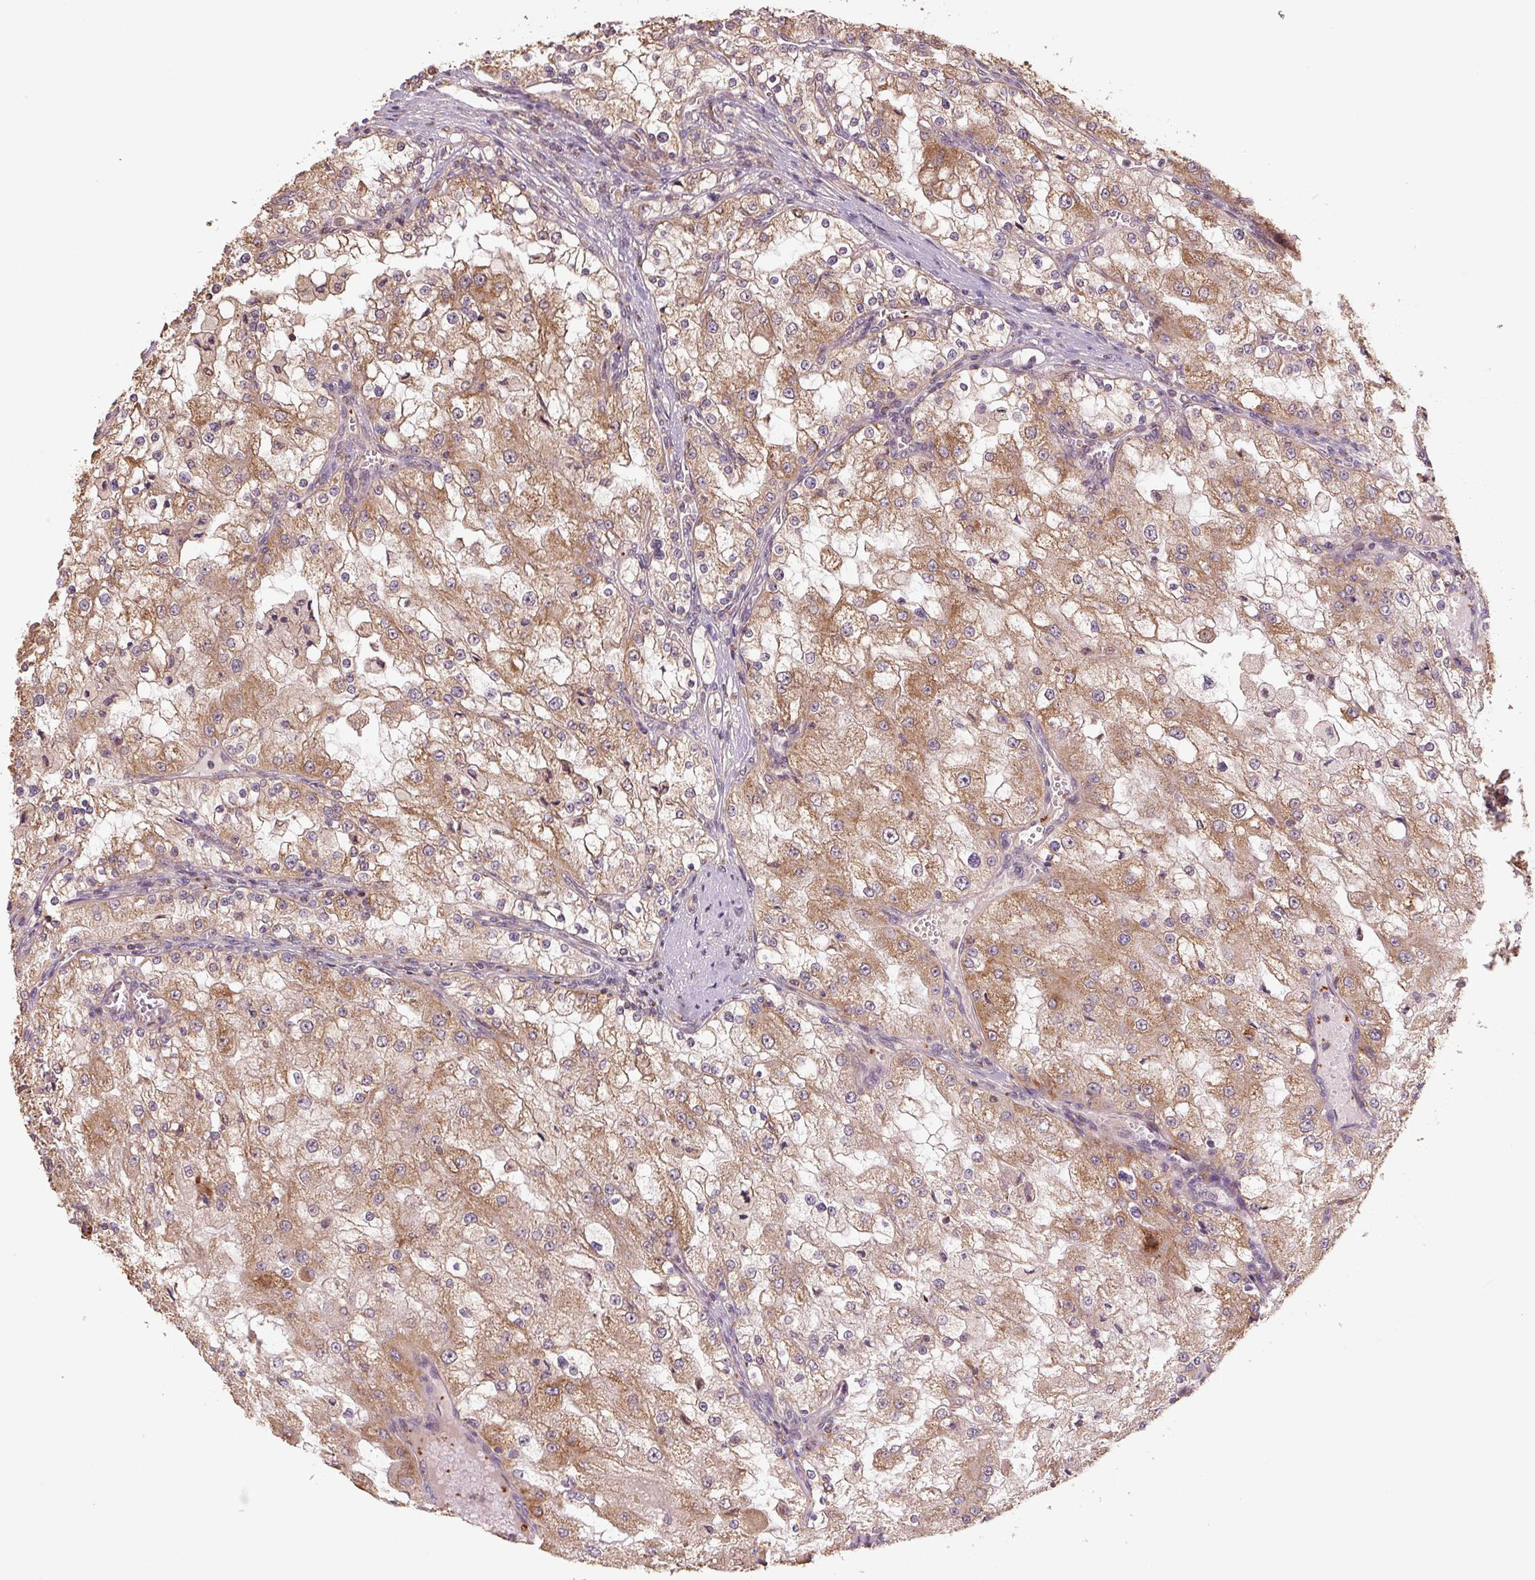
{"staining": {"intensity": "moderate", "quantity": ">75%", "location": "cytoplasmic/membranous"}, "tissue": "renal cancer", "cell_type": "Tumor cells", "image_type": "cancer", "snomed": [{"axis": "morphology", "description": "Adenocarcinoma, NOS"}, {"axis": "topography", "description": "Kidney"}], "caption": "Tumor cells show medium levels of moderate cytoplasmic/membranous positivity in approximately >75% of cells in renal cancer.", "gene": "TMEM160", "patient": {"sex": "female", "age": 74}}